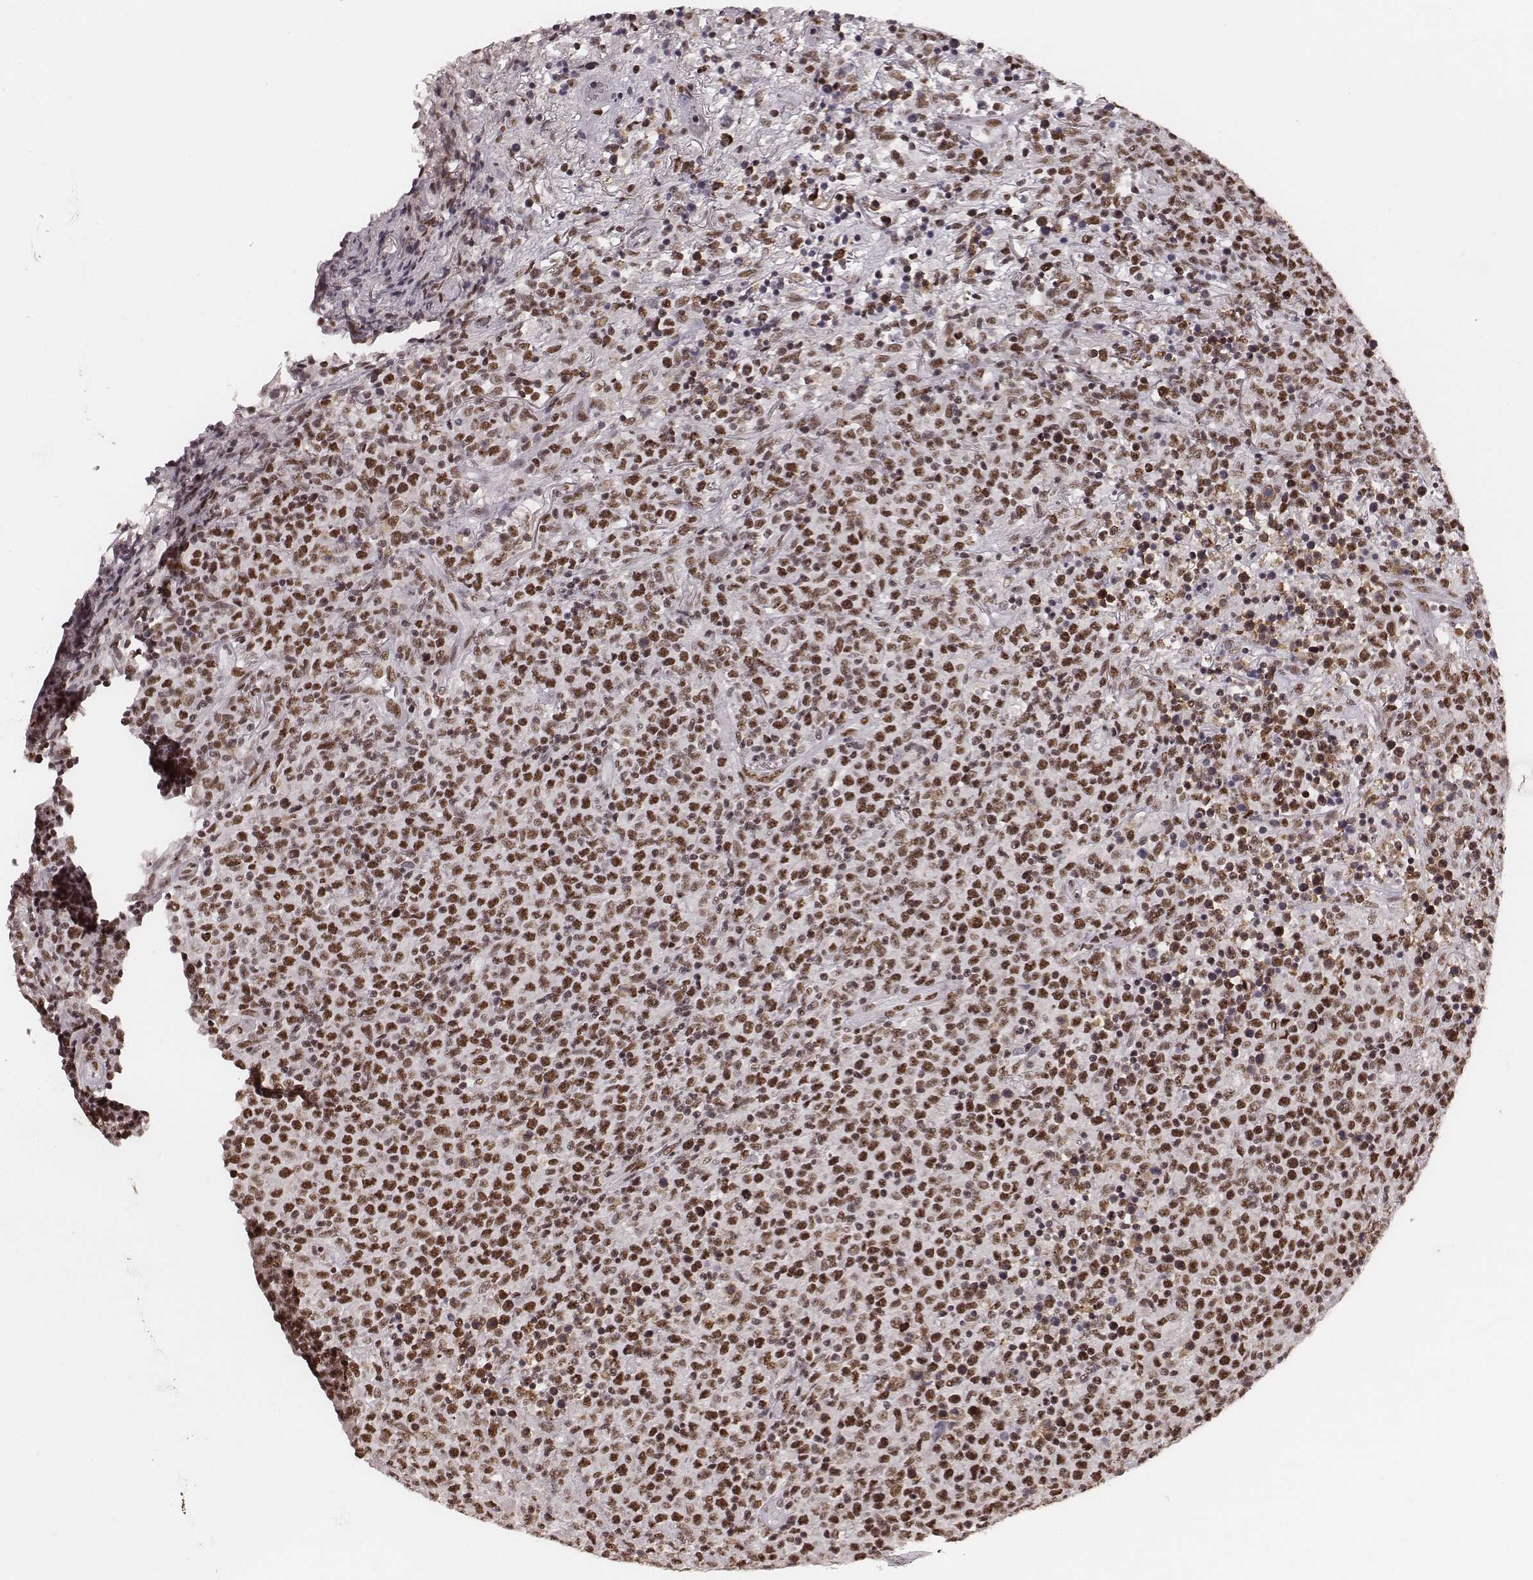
{"staining": {"intensity": "strong", "quantity": ">75%", "location": "nuclear"}, "tissue": "lymphoma", "cell_type": "Tumor cells", "image_type": "cancer", "snomed": [{"axis": "morphology", "description": "Malignant lymphoma, non-Hodgkin's type, High grade"}, {"axis": "topography", "description": "Lung"}], "caption": "A high amount of strong nuclear staining is present in approximately >75% of tumor cells in lymphoma tissue.", "gene": "LUC7L", "patient": {"sex": "male", "age": 79}}